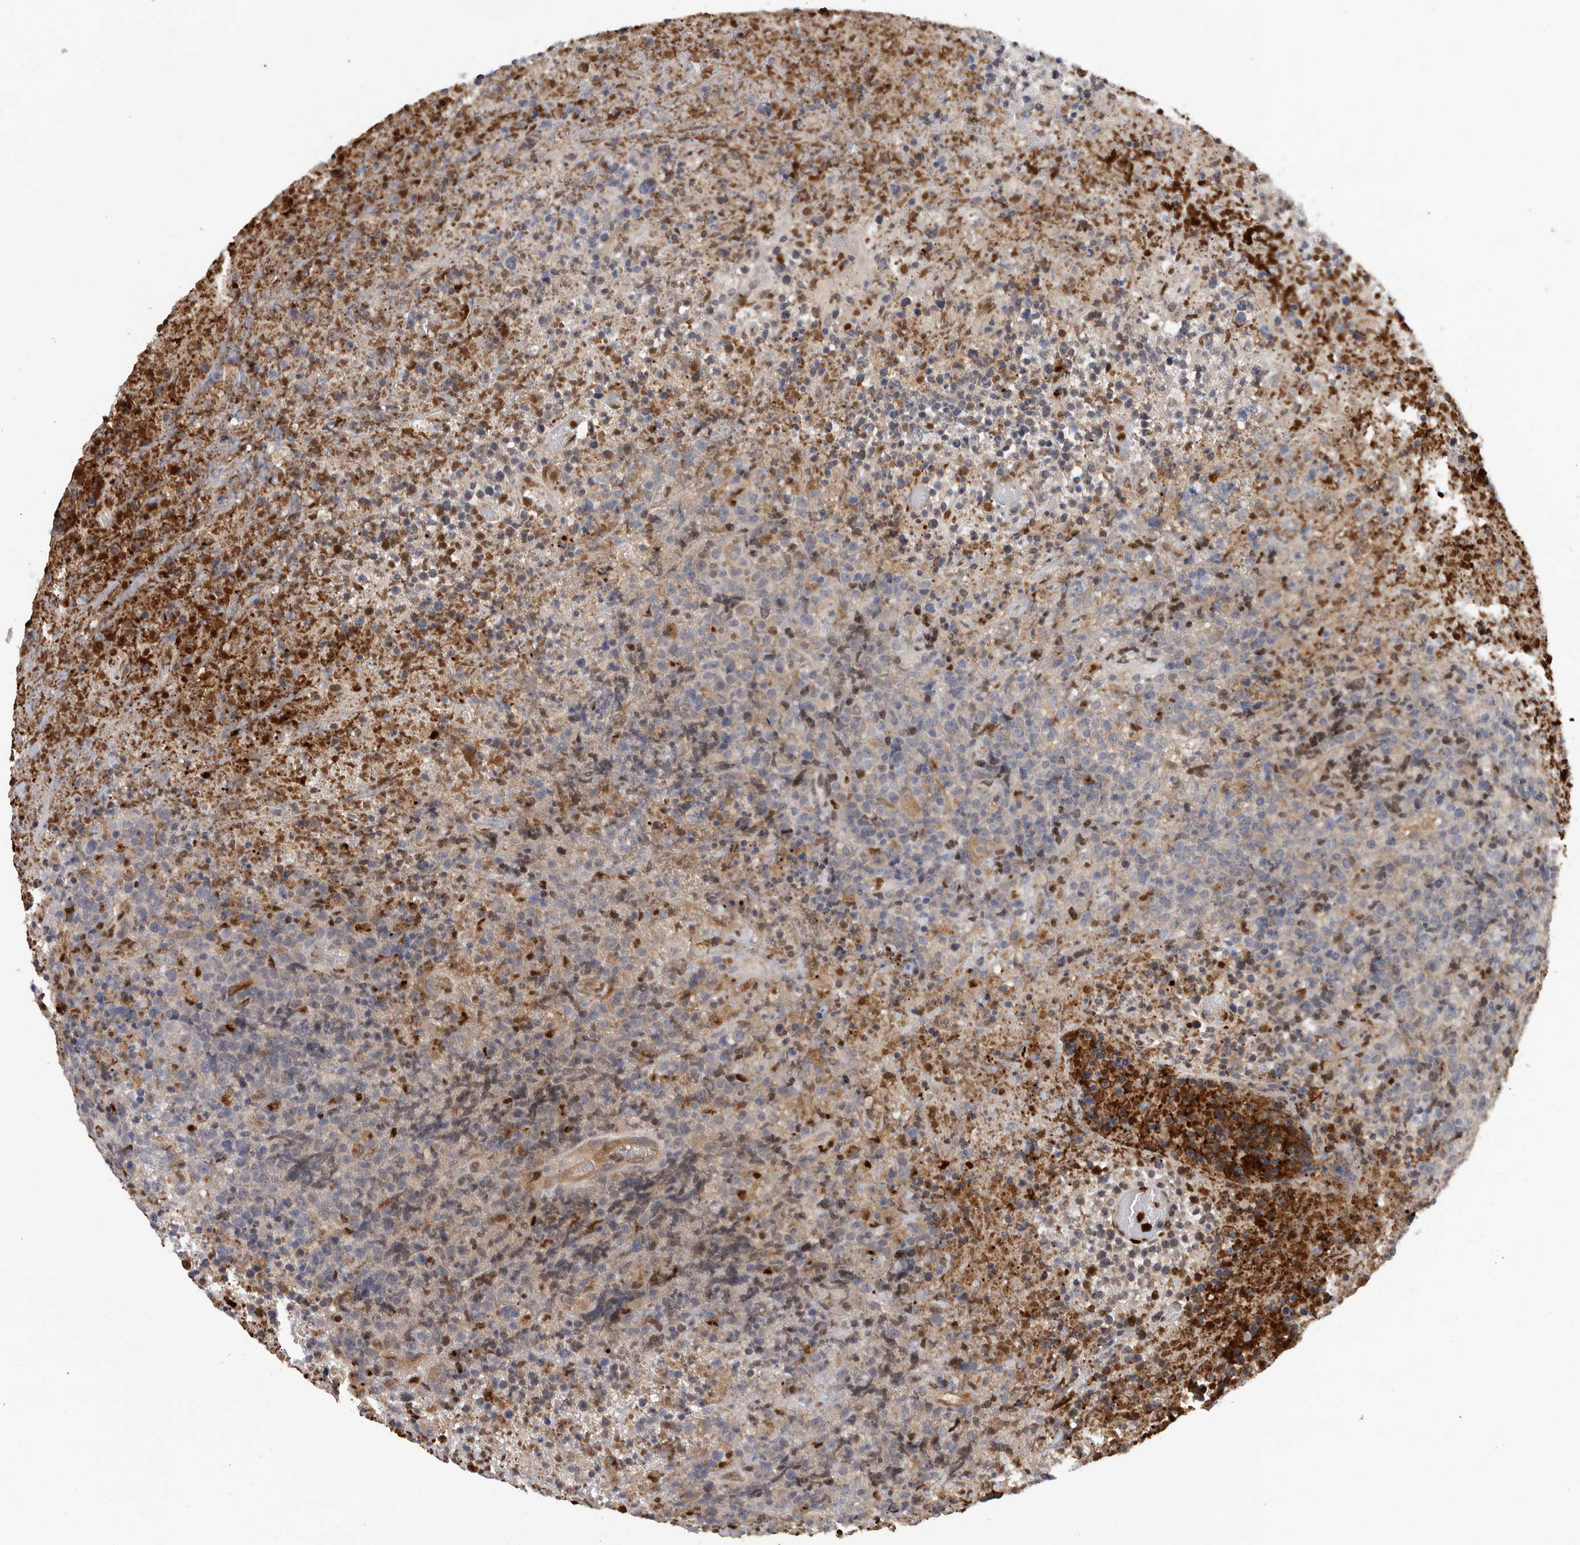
{"staining": {"intensity": "negative", "quantity": "none", "location": "none"}, "tissue": "lymphoma", "cell_type": "Tumor cells", "image_type": "cancer", "snomed": [{"axis": "morphology", "description": "Malignant lymphoma, non-Hodgkin's type, High grade"}, {"axis": "topography", "description": "Lymph node"}], "caption": "Immunohistochemistry (IHC) photomicrograph of human lymphoma stained for a protein (brown), which displays no positivity in tumor cells. Brightfield microscopy of IHC stained with DAB (3,3'-diaminobenzidine) (brown) and hematoxylin (blue), captured at high magnification.", "gene": "MTF1", "patient": {"sex": "male", "age": 13}}